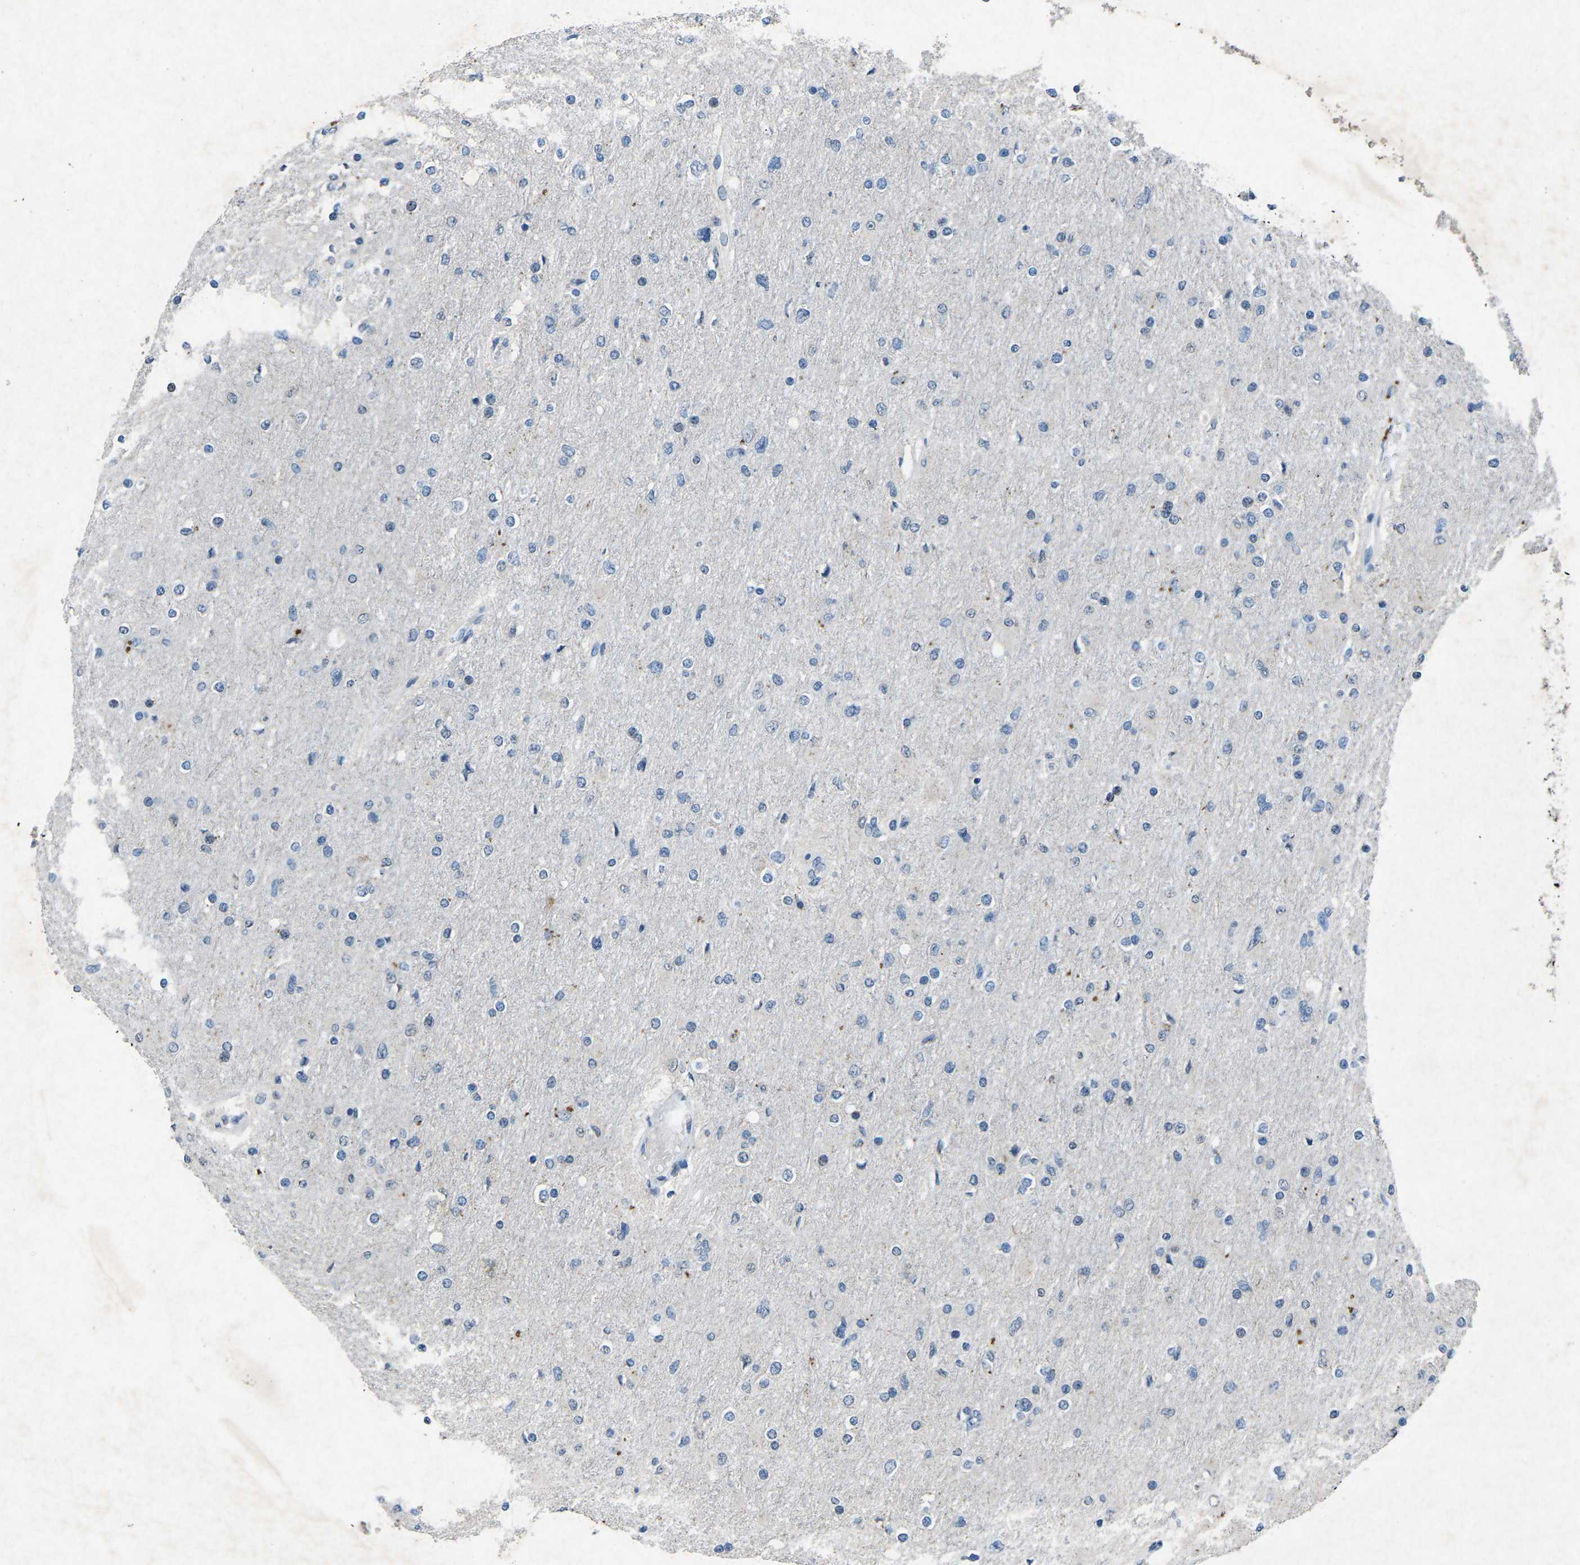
{"staining": {"intensity": "negative", "quantity": "none", "location": "none"}, "tissue": "glioma", "cell_type": "Tumor cells", "image_type": "cancer", "snomed": [{"axis": "morphology", "description": "Glioma, malignant, High grade"}, {"axis": "topography", "description": "Cerebral cortex"}], "caption": "Immunohistochemistry (IHC) image of human glioma stained for a protein (brown), which demonstrates no positivity in tumor cells.", "gene": "PLG", "patient": {"sex": "female", "age": 36}}